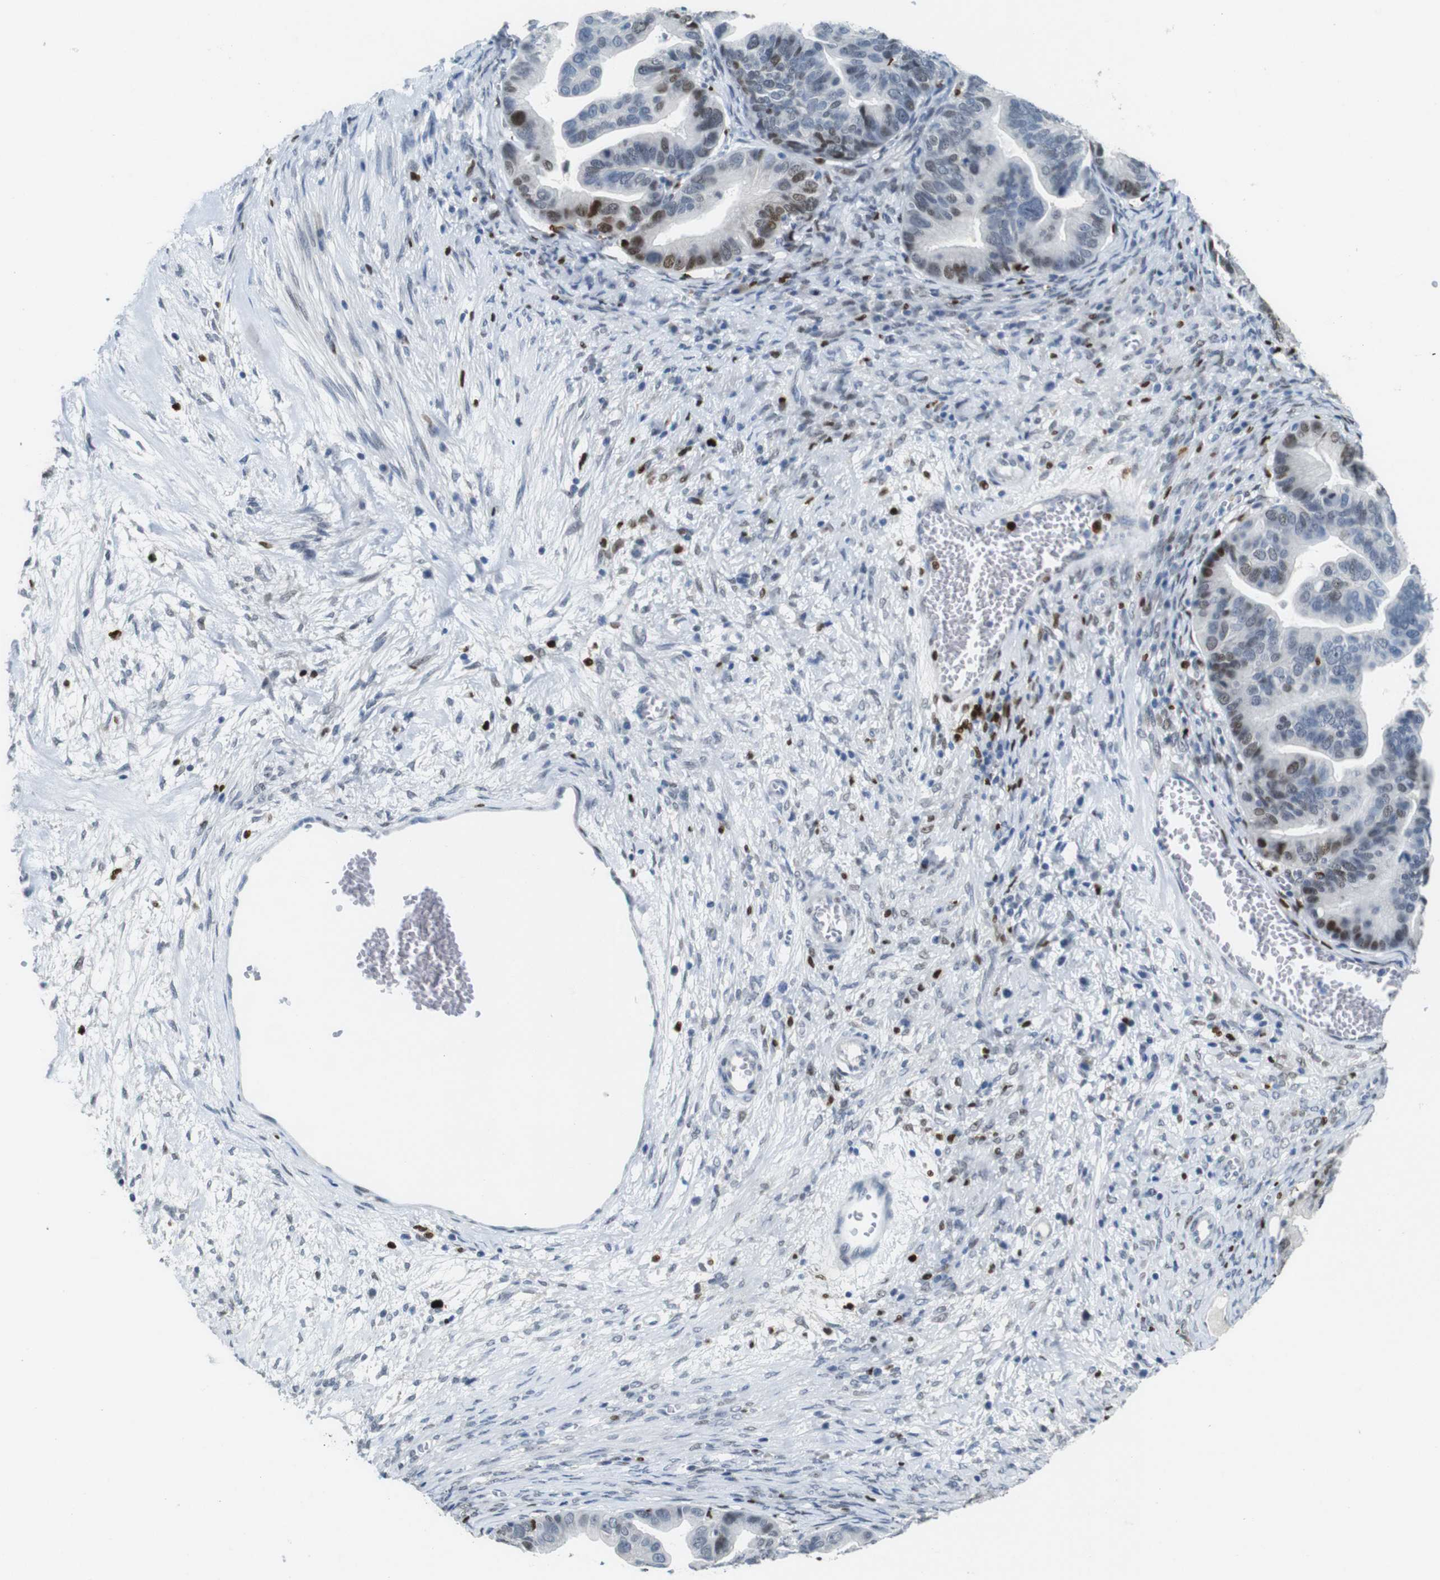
{"staining": {"intensity": "moderate", "quantity": "<25%", "location": "nuclear"}, "tissue": "ovarian cancer", "cell_type": "Tumor cells", "image_type": "cancer", "snomed": [{"axis": "morphology", "description": "Cystadenocarcinoma, serous, NOS"}, {"axis": "topography", "description": "Ovary"}], "caption": "There is low levels of moderate nuclear expression in tumor cells of ovarian cancer, as demonstrated by immunohistochemical staining (brown color).", "gene": "IRF8", "patient": {"sex": "female", "age": 56}}